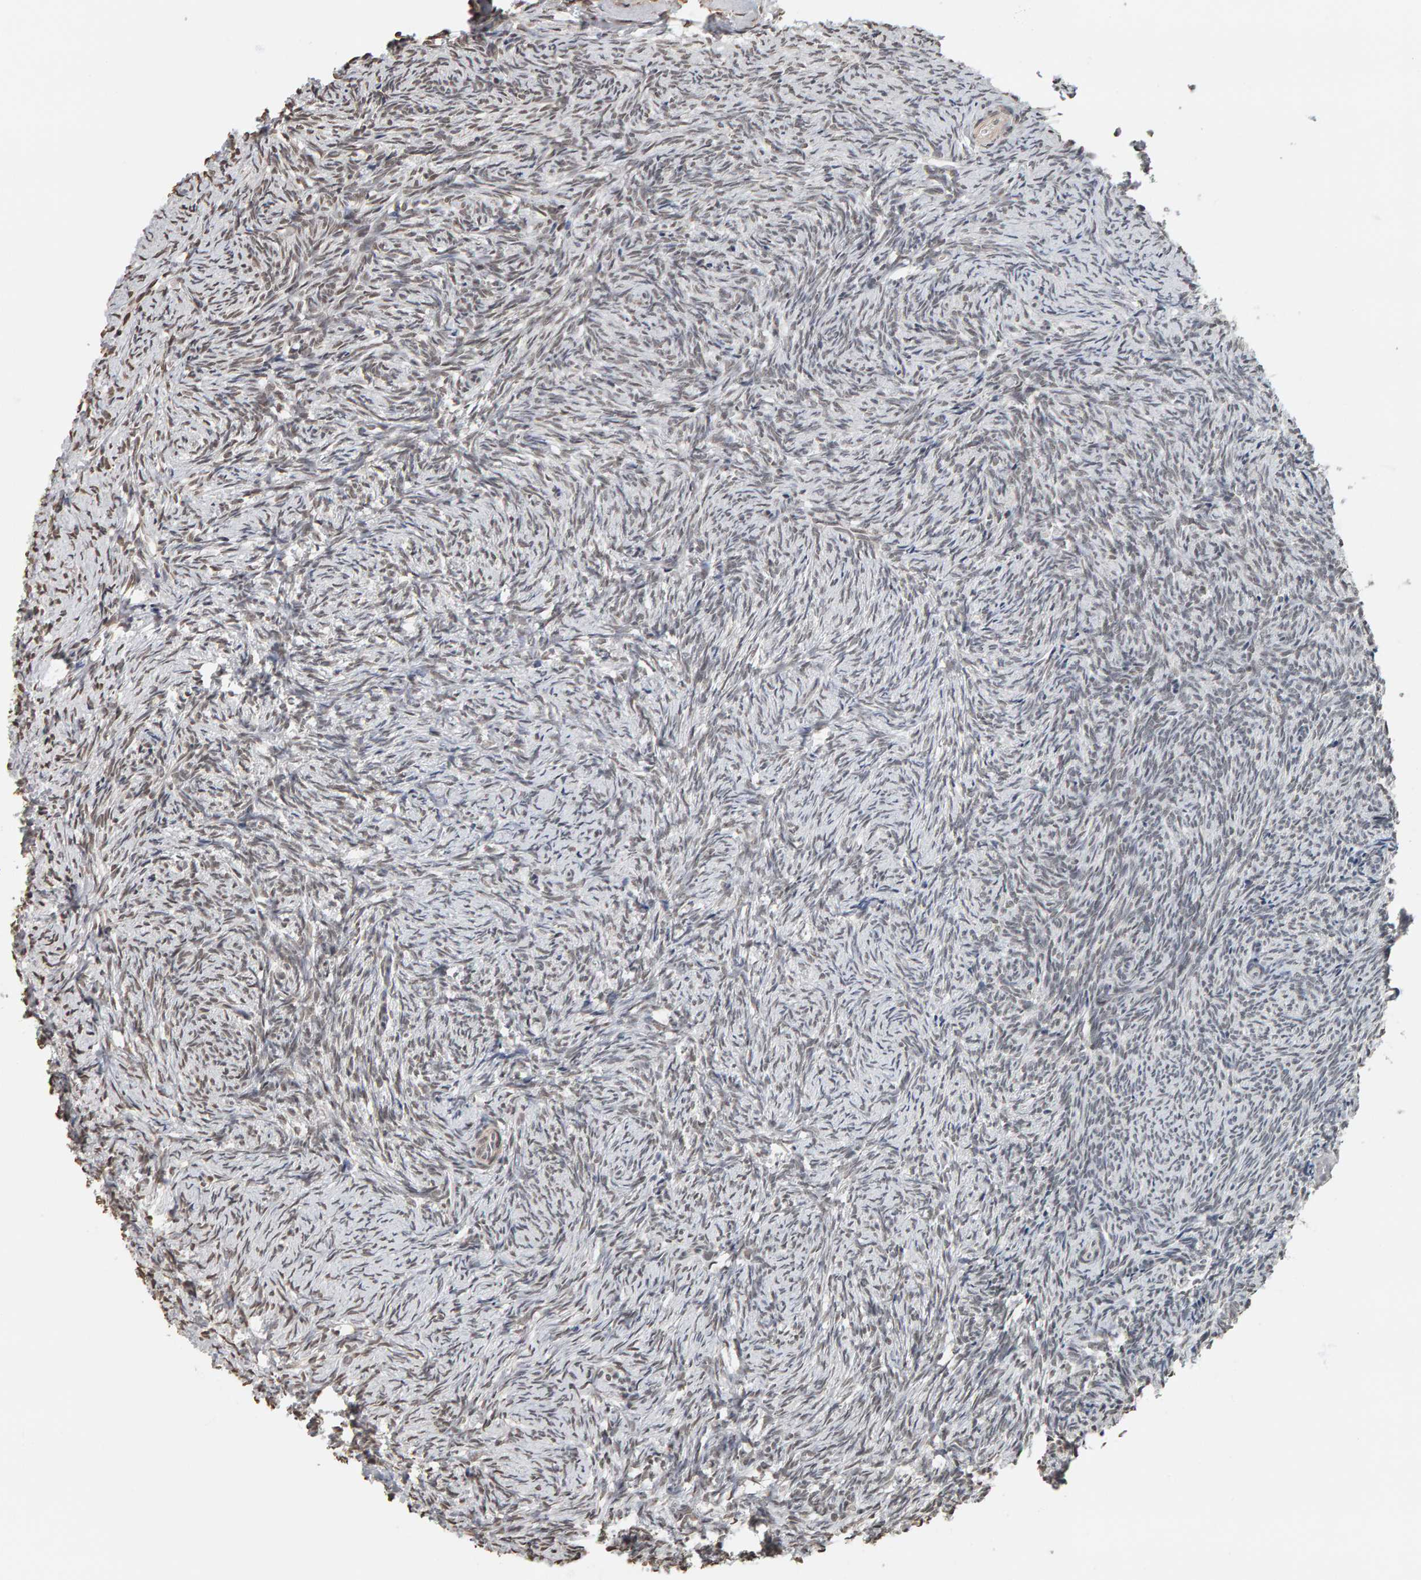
{"staining": {"intensity": "weak", "quantity": "<25%", "location": "nuclear"}, "tissue": "ovary", "cell_type": "Ovarian stroma cells", "image_type": "normal", "snomed": [{"axis": "morphology", "description": "Normal tissue, NOS"}, {"axis": "topography", "description": "Ovary"}], "caption": "This is a image of immunohistochemistry (IHC) staining of benign ovary, which shows no positivity in ovarian stroma cells. The staining is performed using DAB brown chromogen with nuclei counter-stained in using hematoxylin.", "gene": "AFF4", "patient": {"sex": "female", "age": 41}}